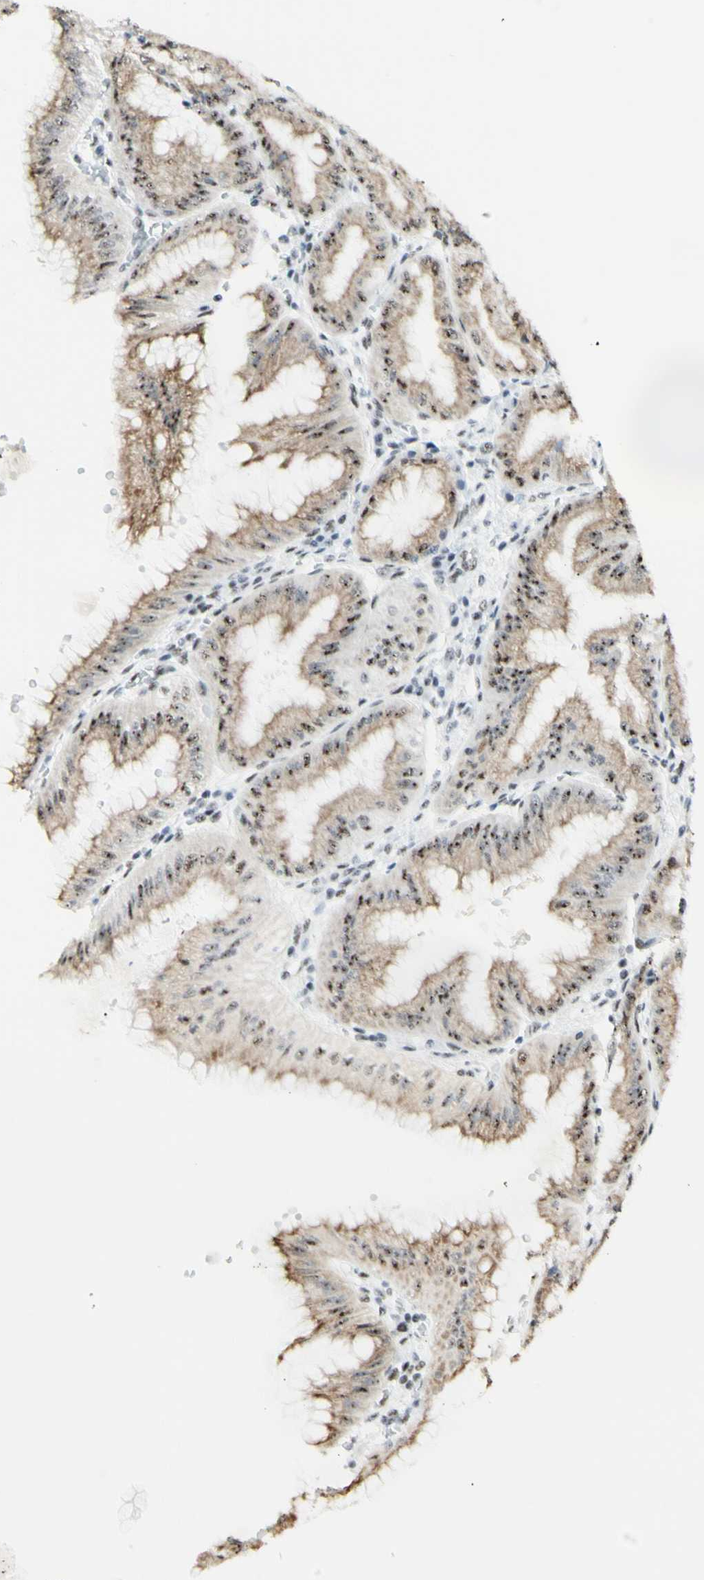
{"staining": {"intensity": "strong", "quantity": "25%-75%", "location": "cytoplasmic/membranous,nuclear"}, "tissue": "stomach", "cell_type": "Glandular cells", "image_type": "normal", "snomed": [{"axis": "morphology", "description": "Normal tissue, NOS"}, {"axis": "topography", "description": "Stomach, lower"}], "caption": "Glandular cells demonstrate high levels of strong cytoplasmic/membranous,nuclear expression in about 25%-75% of cells in normal human stomach.", "gene": "WTAP", "patient": {"sex": "male", "age": 71}}